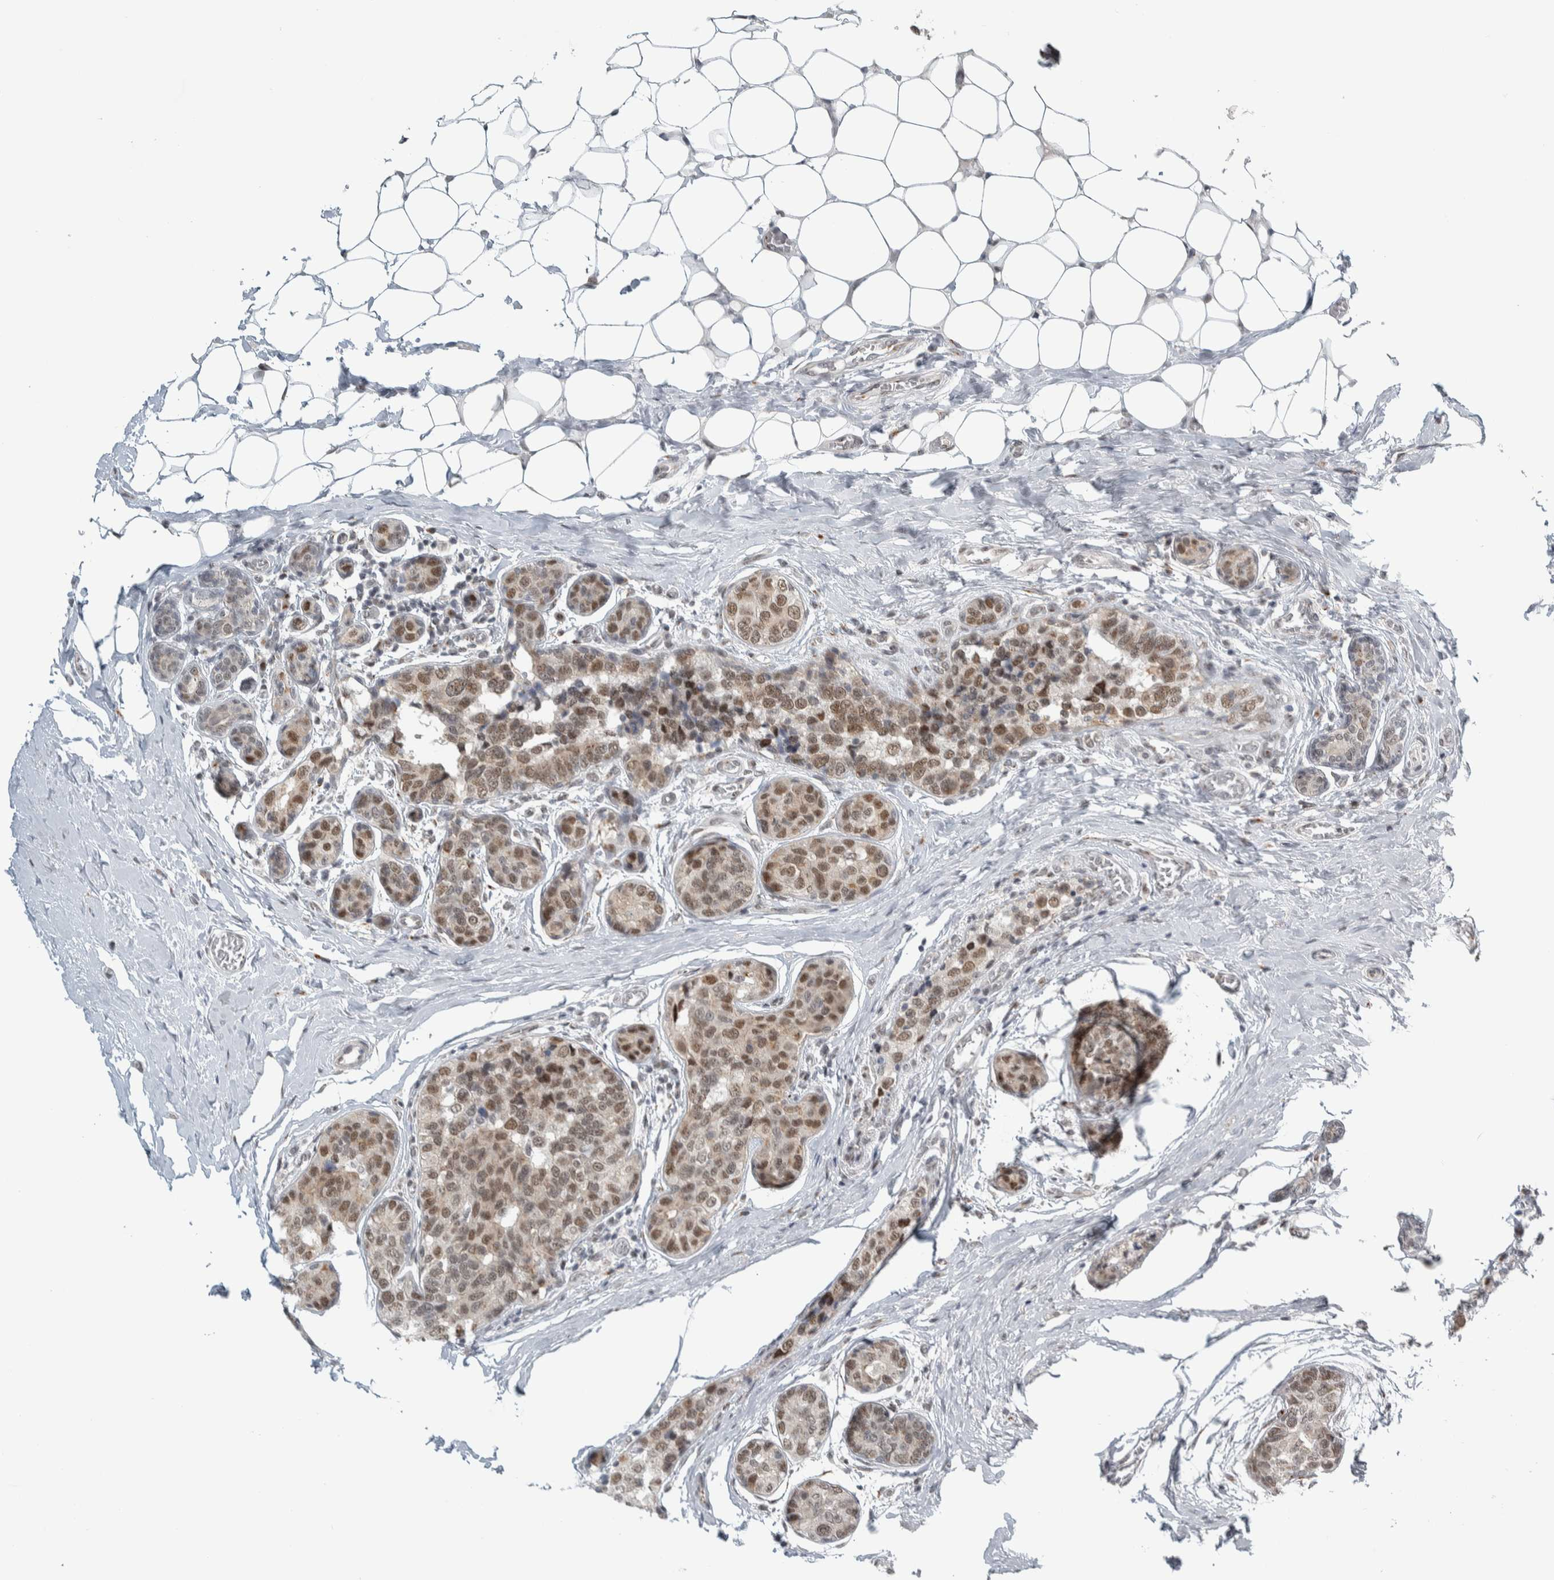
{"staining": {"intensity": "moderate", "quantity": ">75%", "location": "nuclear"}, "tissue": "breast cancer", "cell_type": "Tumor cells", "image_type": "cancer", "snomed": [{"axis": "morphology", "description": "Normal tissue, NOS"}, {"axis": "morphology", "description": "Duct carcinoma"}, {"axis": "topography", "description": "Breast"}], "caption": "This image displays immunohistochemistry staining of intraductal carcinoma (breast), with medium moderate nuclear positivity in approximately >75% of tumor cells.", "gene": "ZMYND8", "patient": {"sex": "female", "age": 43}}